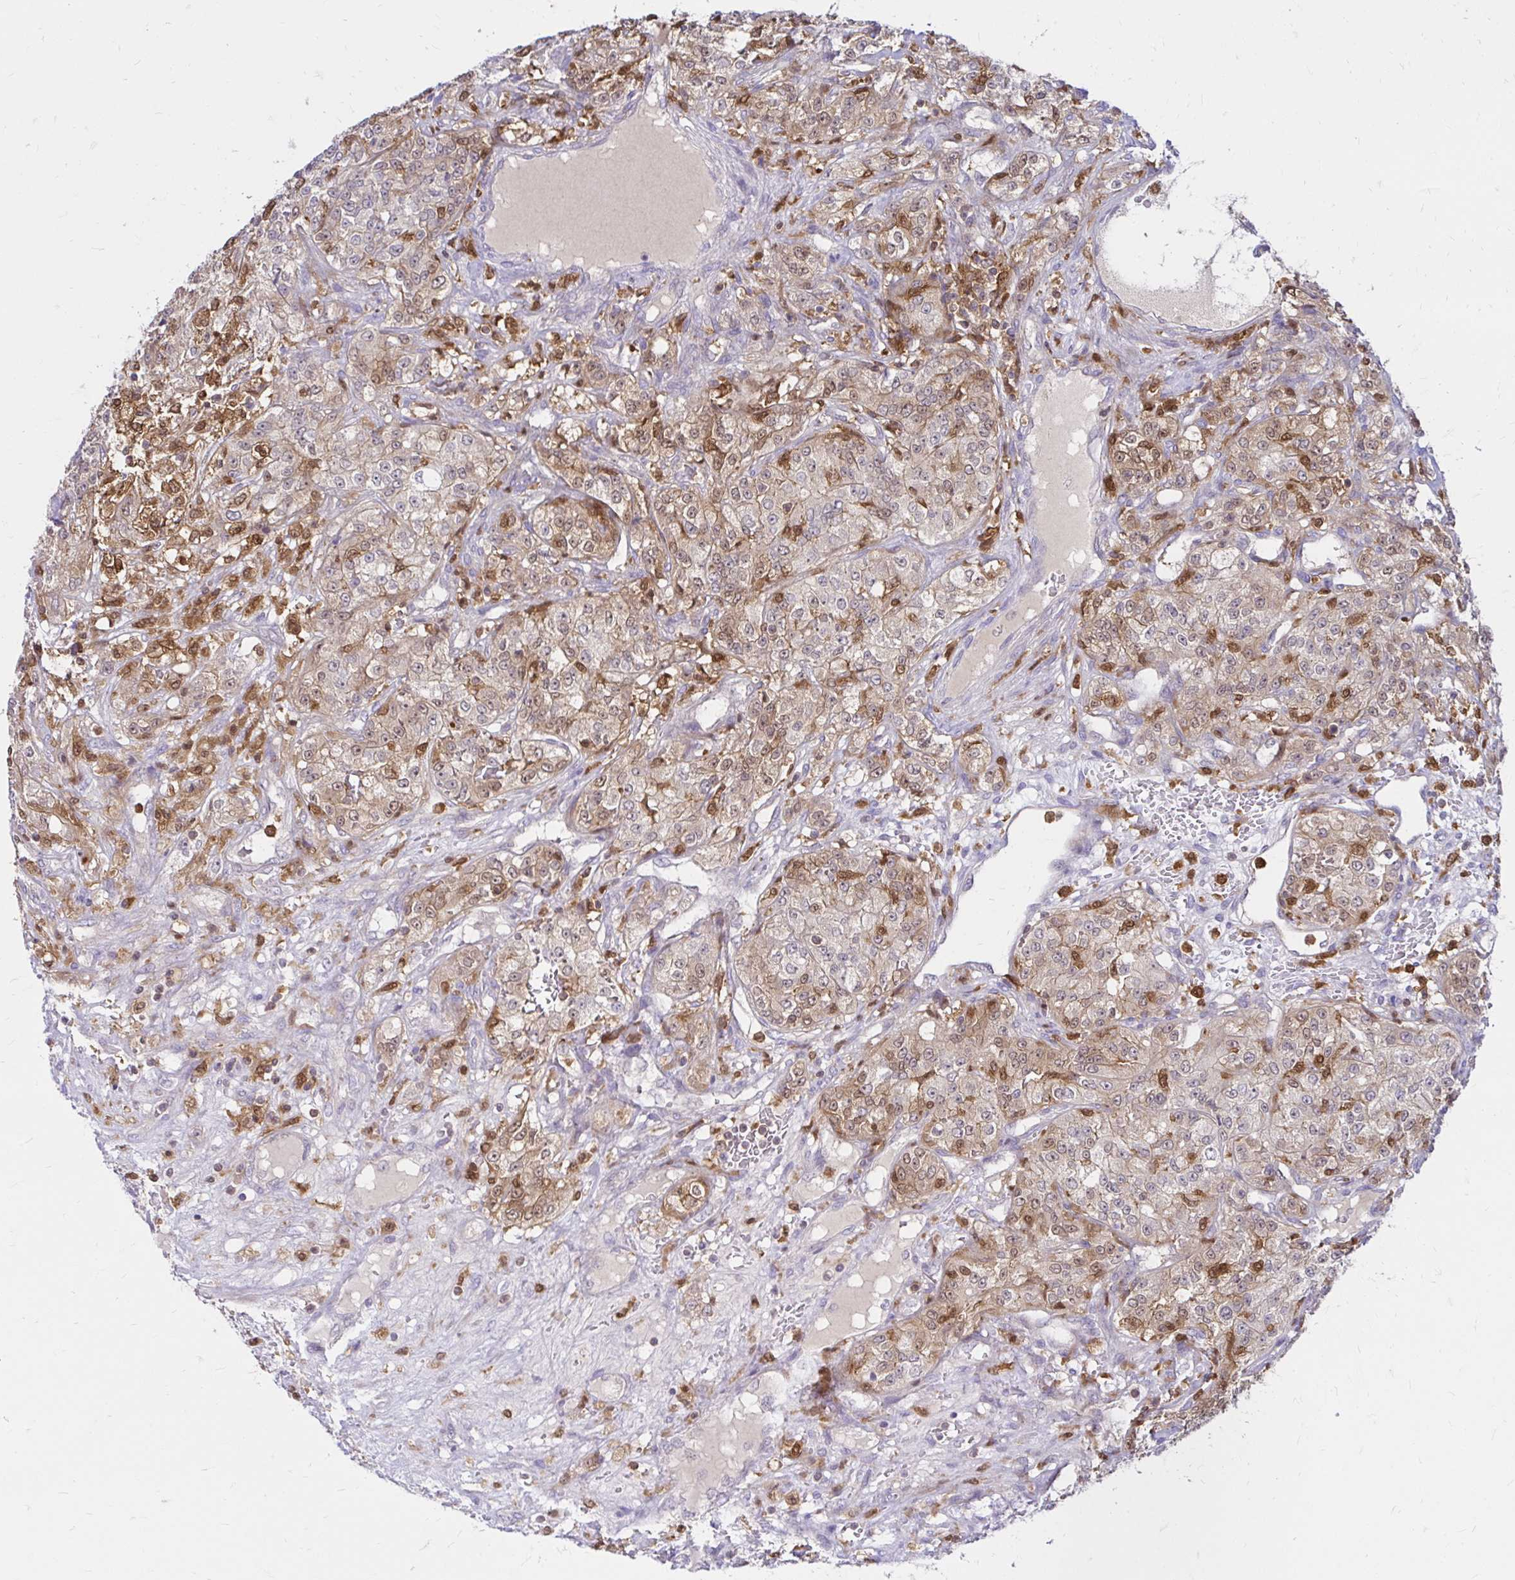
{"staining": {"intensity": "weak", "quantity": ">75%", "location": "cytoplasmic/membranous"}, "tissue": "renal cancer", "cell_type": "Tumor cells", "image_type": "cancer", "snomed": [{"axis": "morphology", "description": "Adenocarcinoma, NOS"}, {"axis": "topography", "description": "Kidney"}], "caption": "Immunohistochemical staining of human renal cancer (adenocarcinoma) exhibits low levels of weak cytoplasmic/membranous positivity in approximately >75% of tumor cells. The protein of interest is stained brown, and the nuclei are stained in blue (DAB IHC with brightfield microscopy, high magnification).", "gene": "PYCARD", "patient": {"sex": "female", "age": 63}}